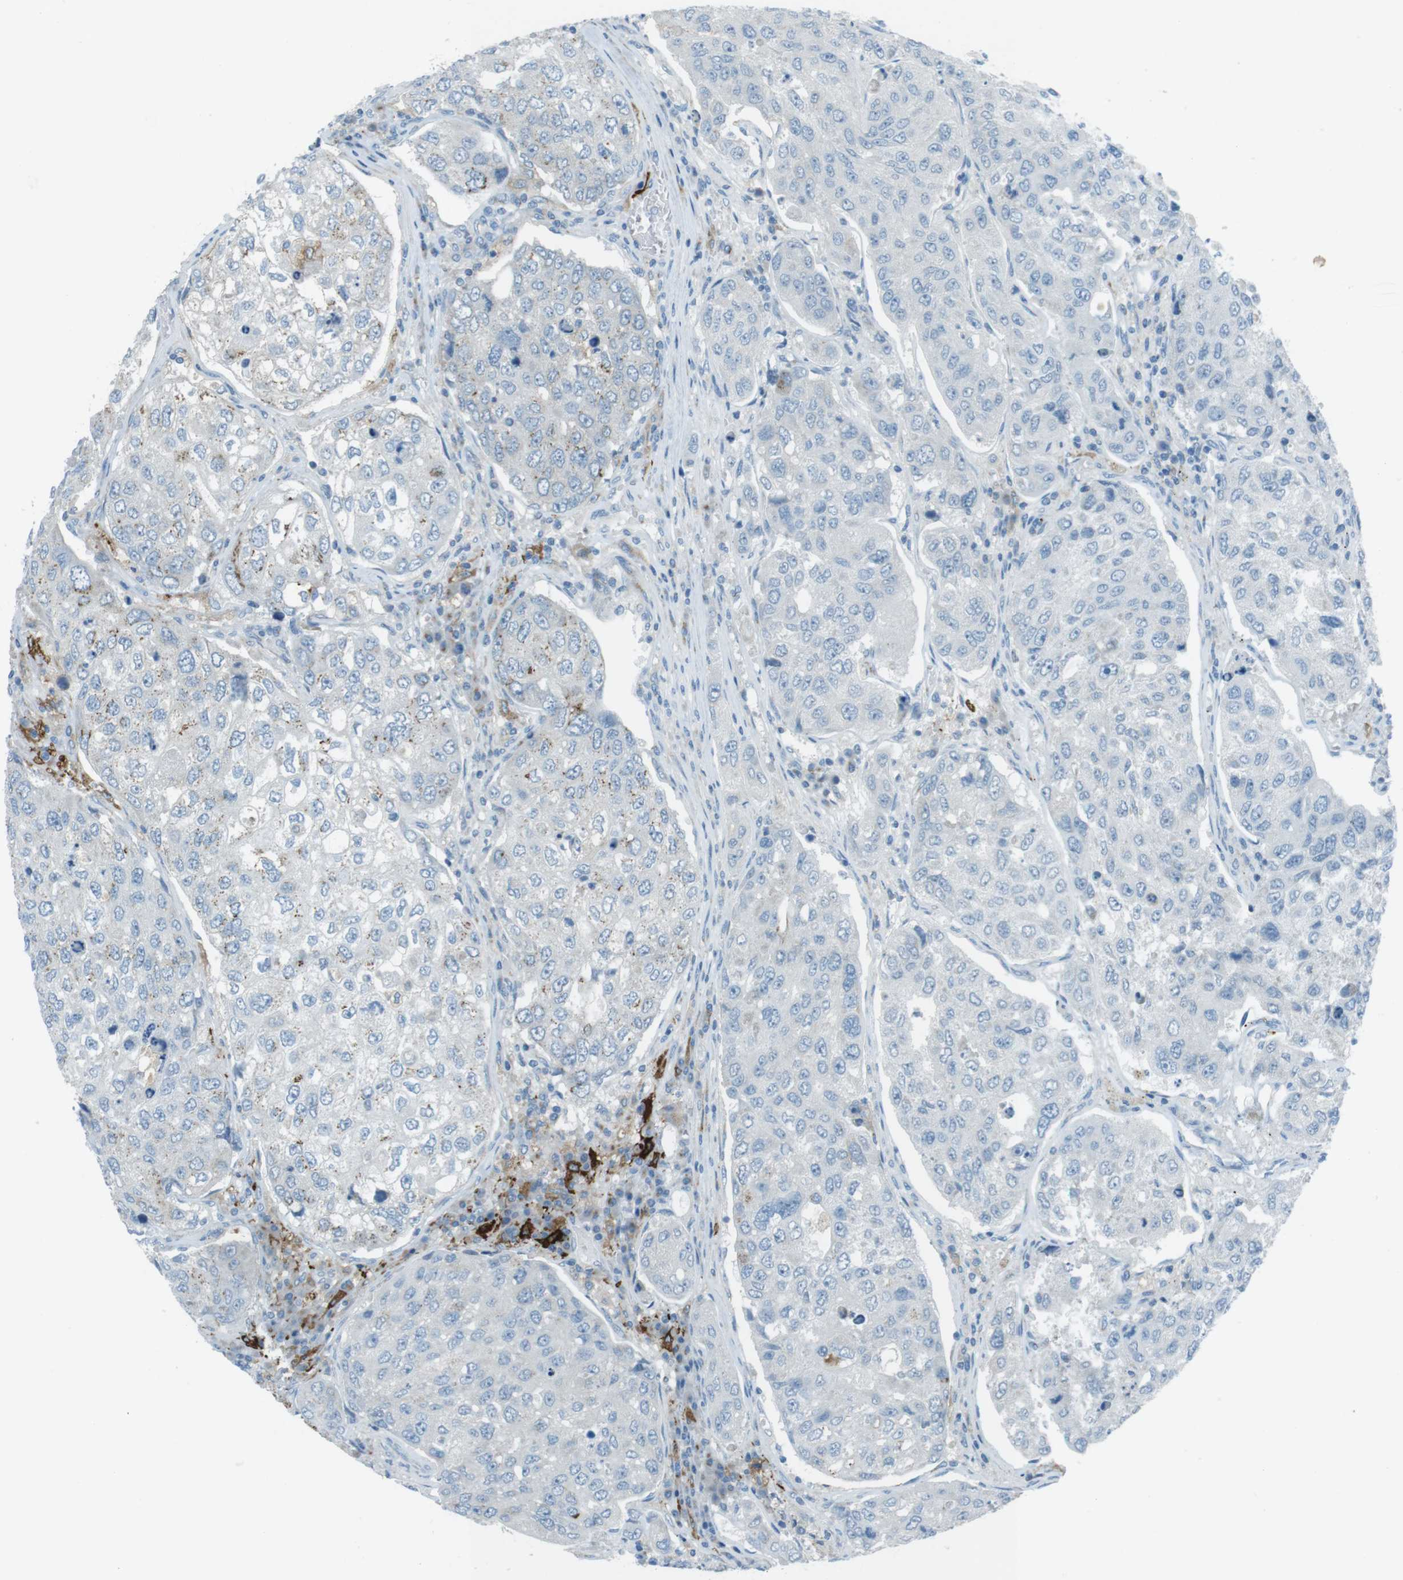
{"staining": {"intensity": "moderate", "quantity": "<25%", "location": "cytoplasmic/membranous"}, "tissue": "urothelial cancer", "cell_type": "Tumor cells", "image_type": "cancer", "snomed": [{"axis": "morphology", "description": "Urothelial carcinoma, High grade"}, {"axis": "topography", "description": "Lymph node"}, {"axis": "topography", "description": "Urinary bladder"}], "caption": "Human urothelial carcinoma (high-grade) stained for a protein (brown) exhibits moderate cytoplasmic/membranous positive staining in about <25% of tumor cells.", "gene": "TXNDC15", "patient": {"sex": "male", "age": 51}}